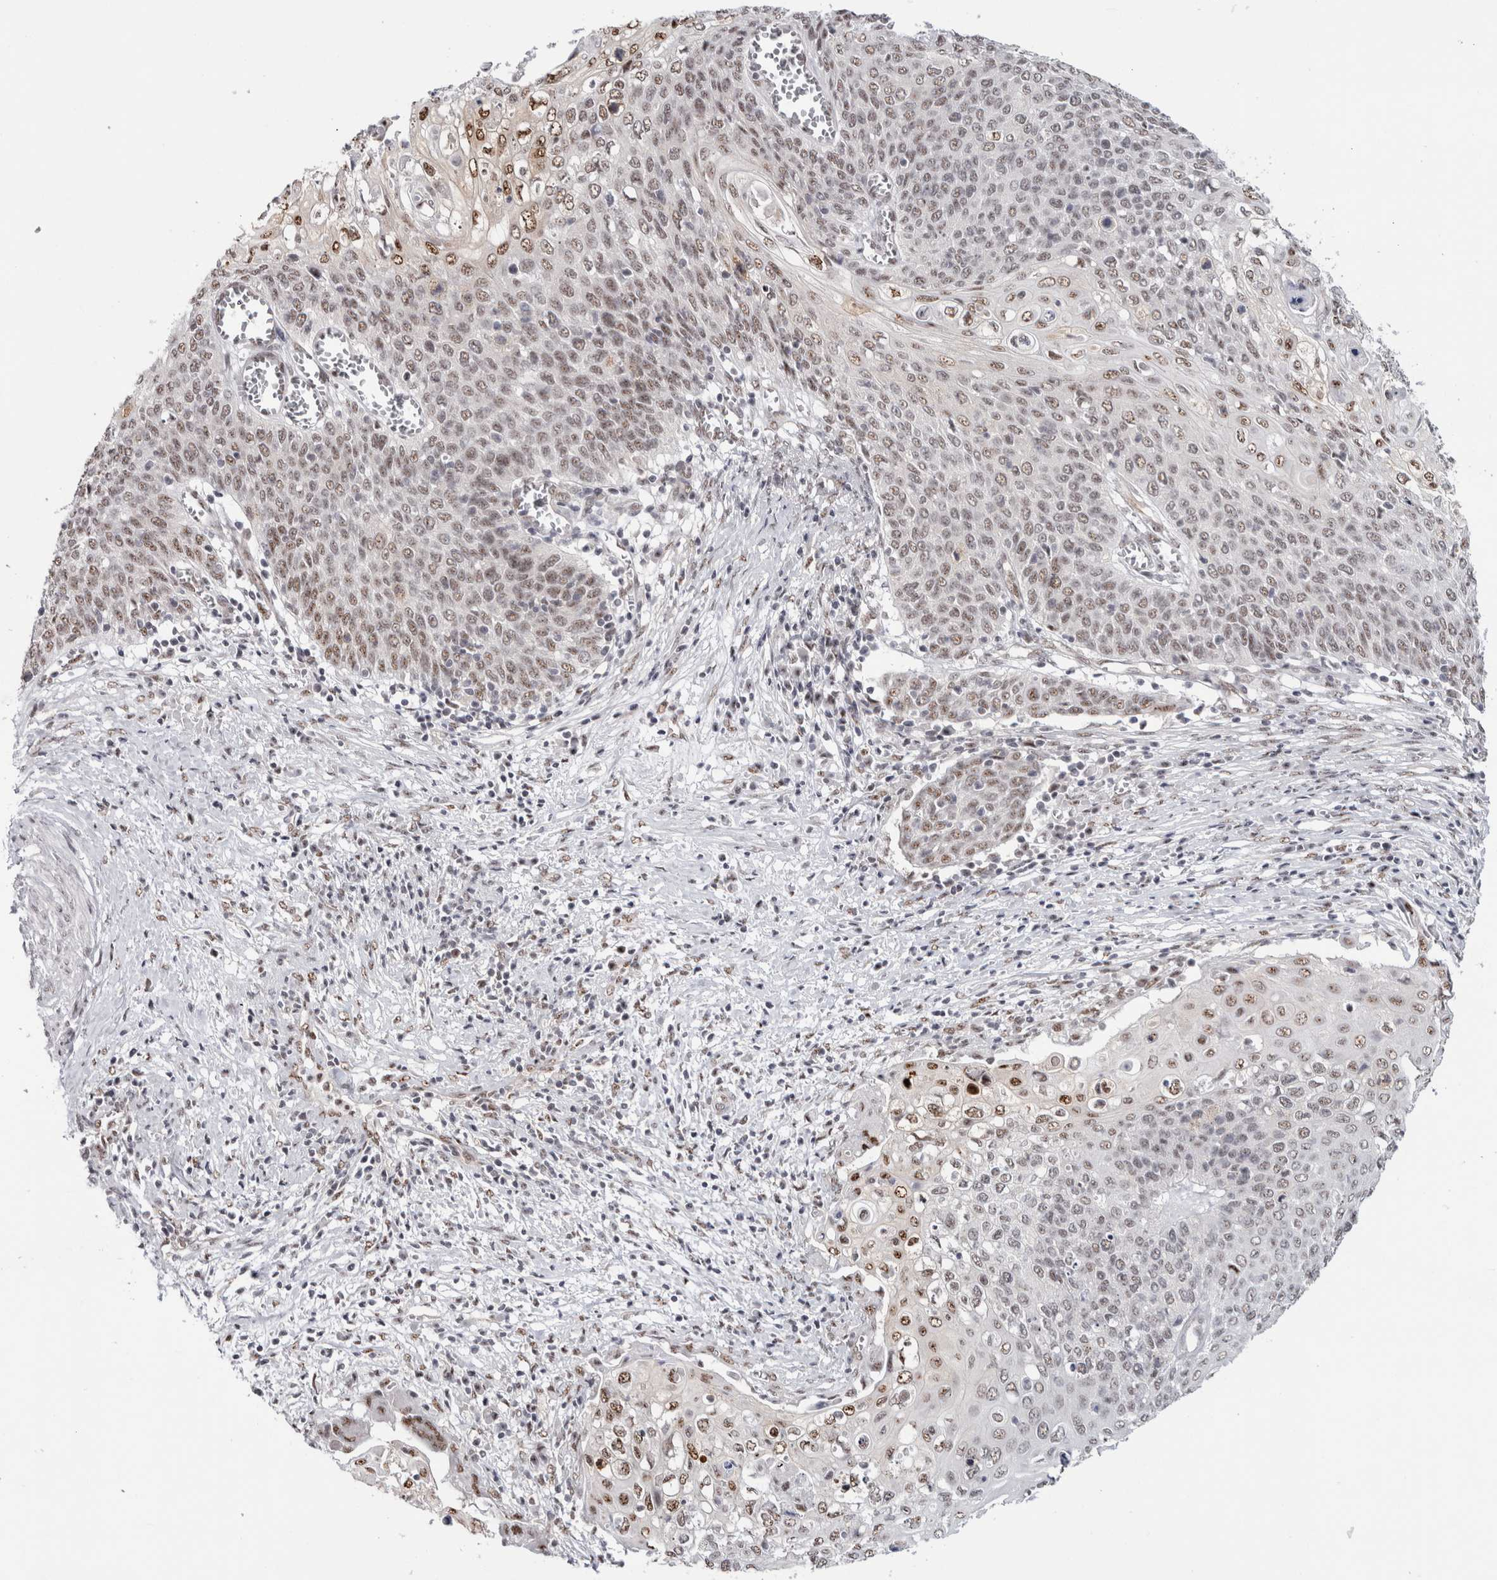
{"staining": {"intensity": "moderate", "quantity": ">75%", "location": "nuclear"}, "tissue": "cervical cancer", "cell_type": "Tumor cells", "image_type": "cancer", "snomed": [{"axis": "morphology", "description": "Squamous cell carcinoma, NOS"}, {"axis": "topography", "description": "Cervix"}], "caption": "DAB (3,3'-diaminobenzidine) immunohistochemical staining of cervical cancer demonstrates moderate nuclear protein positivity in about >75% of tumor cells.", "gene": "MKNK1", "patient": {"sex": "female", "age": 39}}